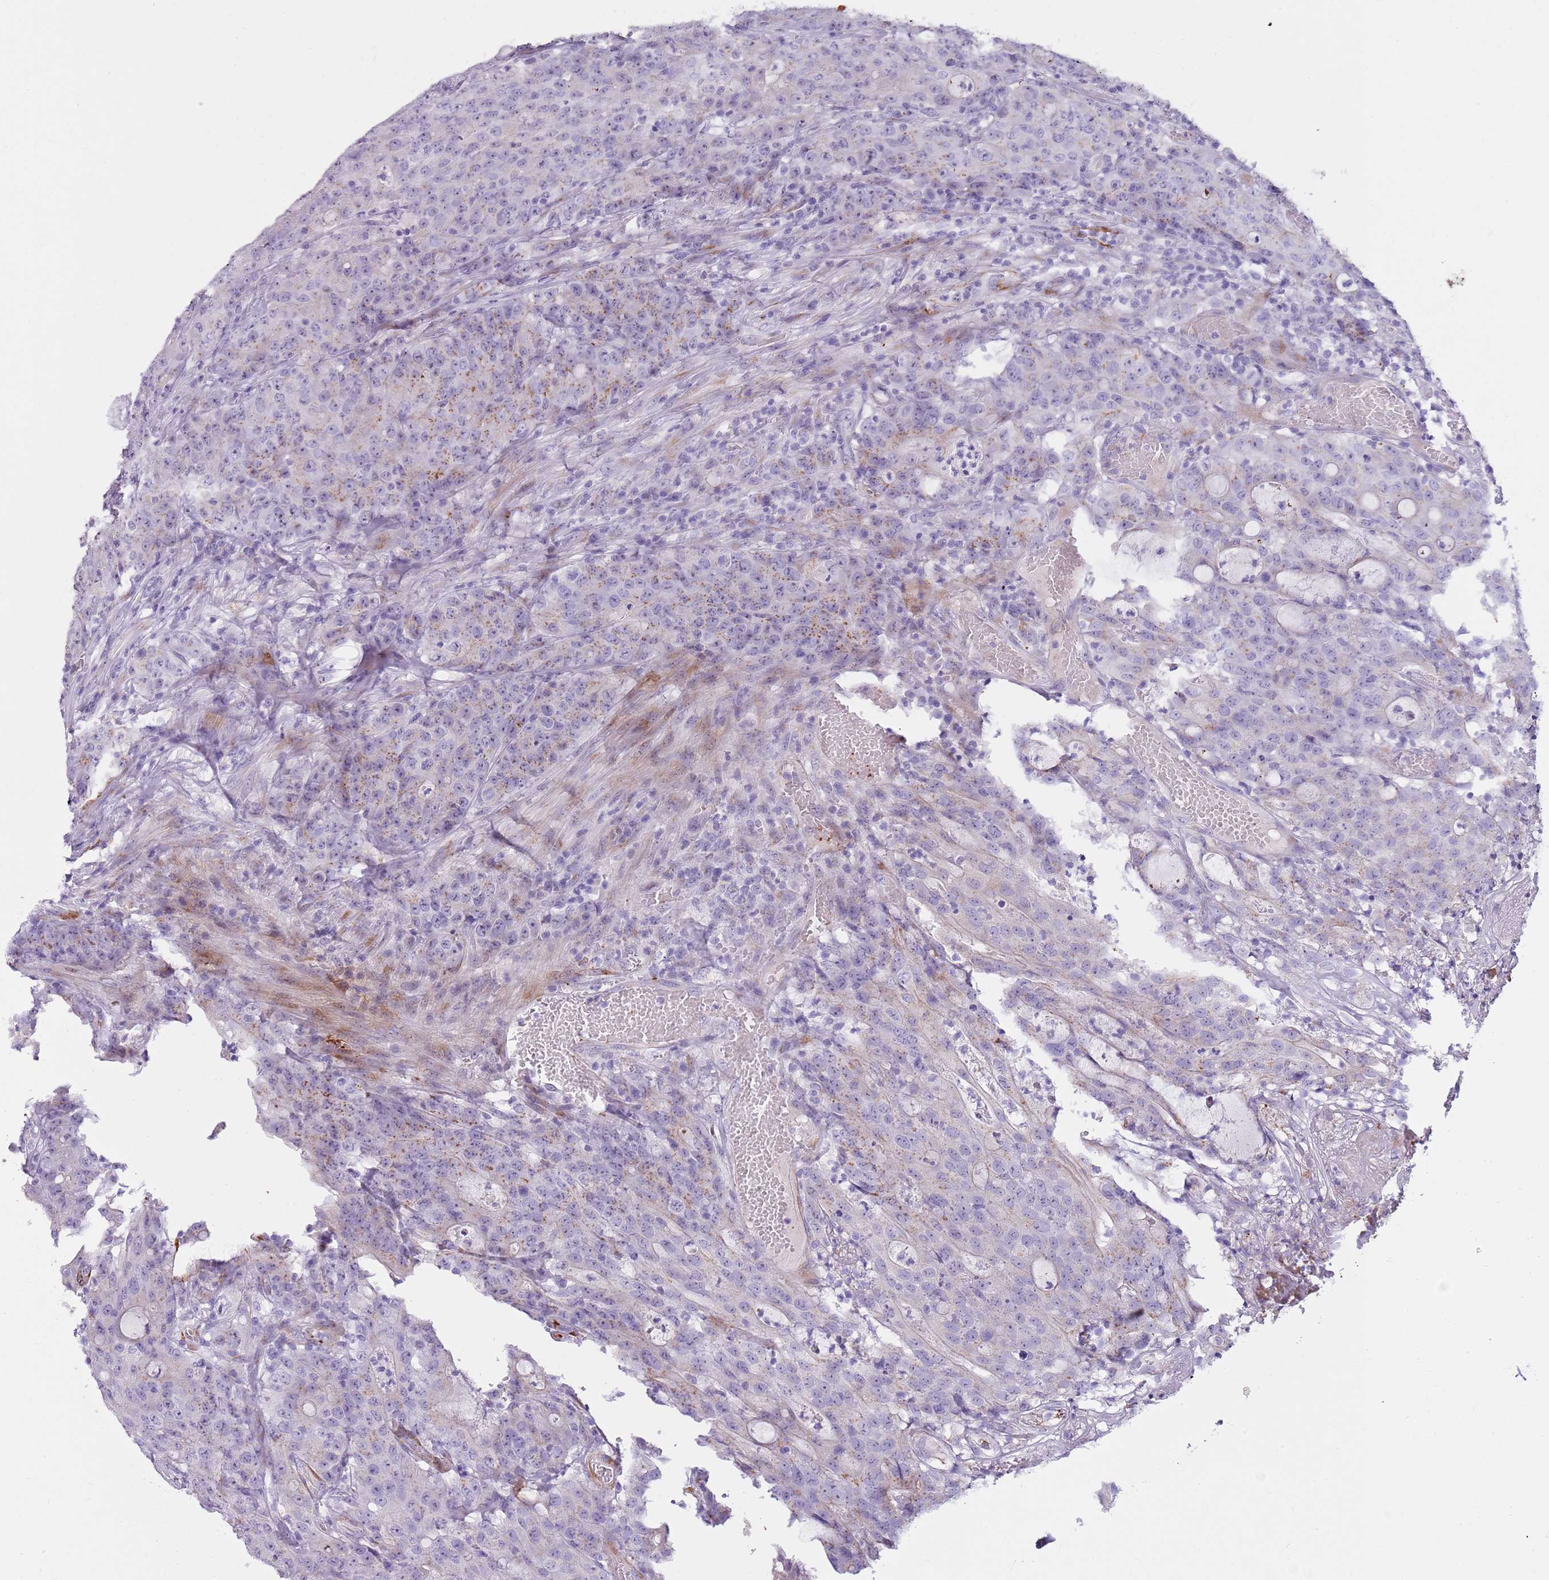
{"staining": {"intensity": "negative", "quantity": "none", "location": "none"}, "tissue": "colorectal cancer", "cell_type": "Tumor cells", "image_type": "cancer", "snomed": [{"axis": "morphology", "description": "Adenocarcinoma, NOS"}, {"axis": "topography", "description": "Colon"}], "caption": "Tumor cells show no significant protein staining in colorectal cancer.", "gene": "NBPF6", "patient": {"sex": "male", "age": 83}}